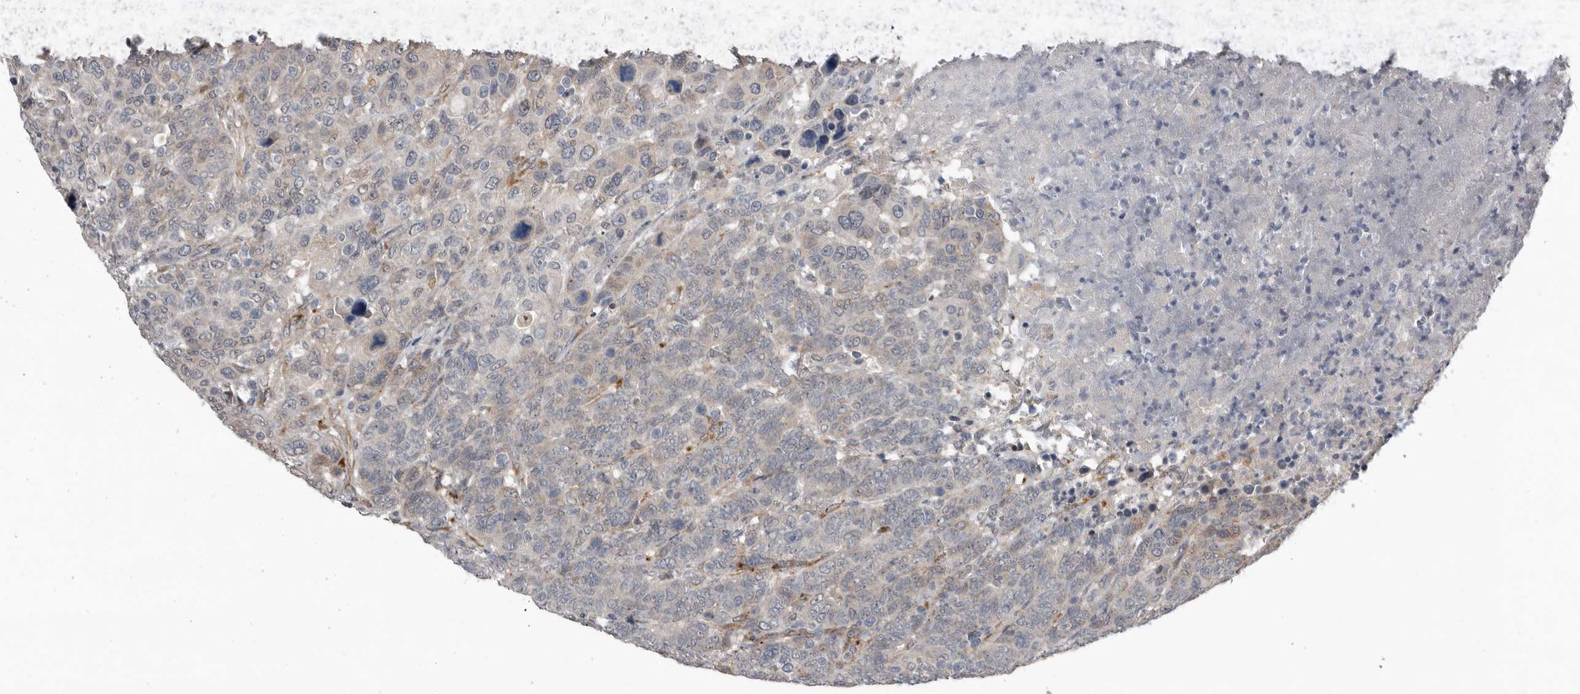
{"staining": {"intensity": "weak", "quantity": "<25%", "location": "cytoplasmic/membranous"}, "tissue": "breast cancer", "cell_type": "Tumor cells", "image_type": "cancer", "snomed": [{"axis": "morphology", "description": "Duct carcinoma"}, {"axis": "topography", "description": "Breast"}], "caption": "An immunohistochemistry (IHC) photomicrograph of infiltrating ductal carcinoma (breast) is shown. There is no staining in tumor cells of infiltrating ductal carcinoma (breast).", "gene": "RANBP17", "patient": {"sex": "female", "age": 37}}